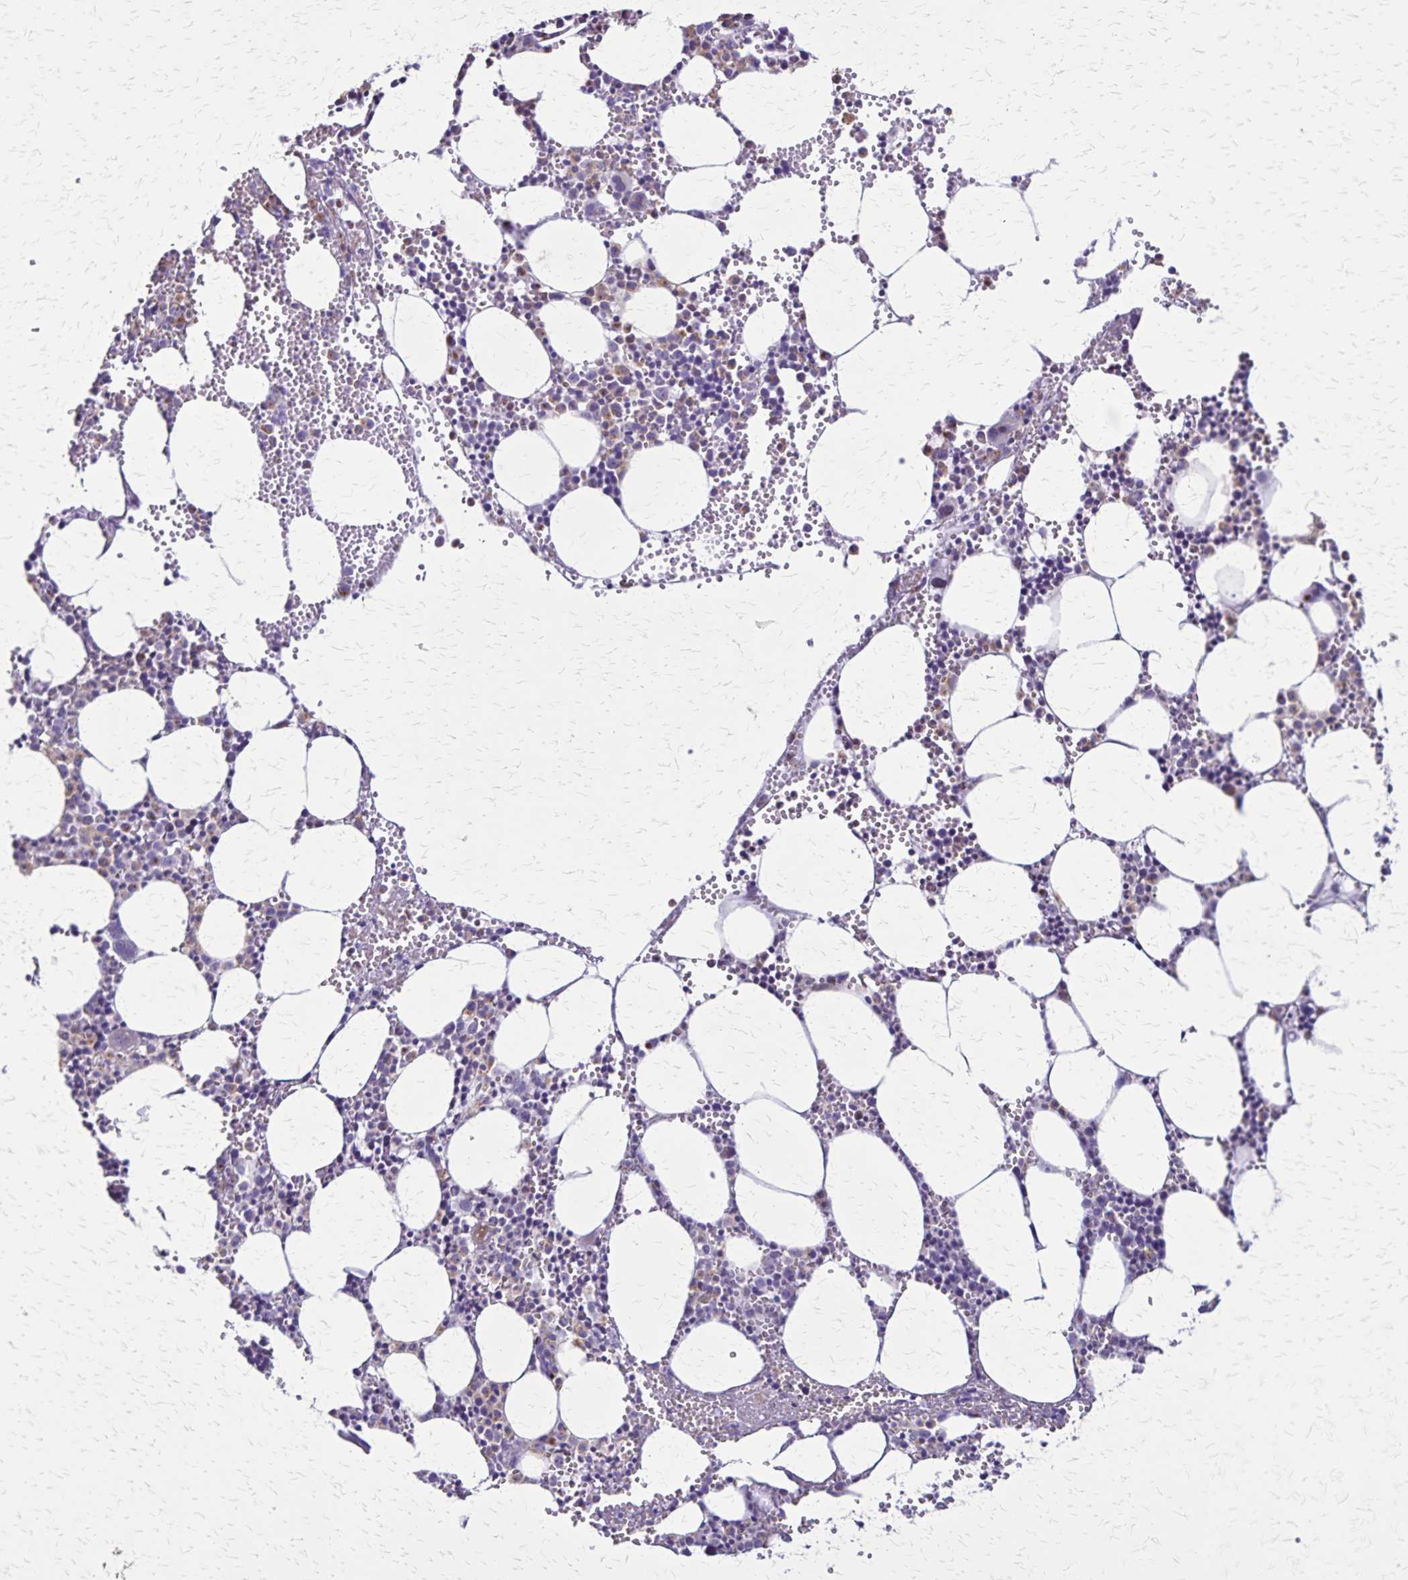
{"staining": {"intensity": "weak", "quantity": "<25%", "location": "cytoplasmic/membranous"}, "tissue": "bone marrow", "cell_type": "Hematopoietic cells", "image_type": "normal", "snomed": [{"axis": "morphology", "description": "Normal tissue, NOS"}, {"axis": "topography", "description": "Bone marrow"}], "caption": "Hematopoietic cells show no significant positivity in normal bone marrow.", "gene": "OR51B5", "patient": {"sex": "male", "age": 89}}